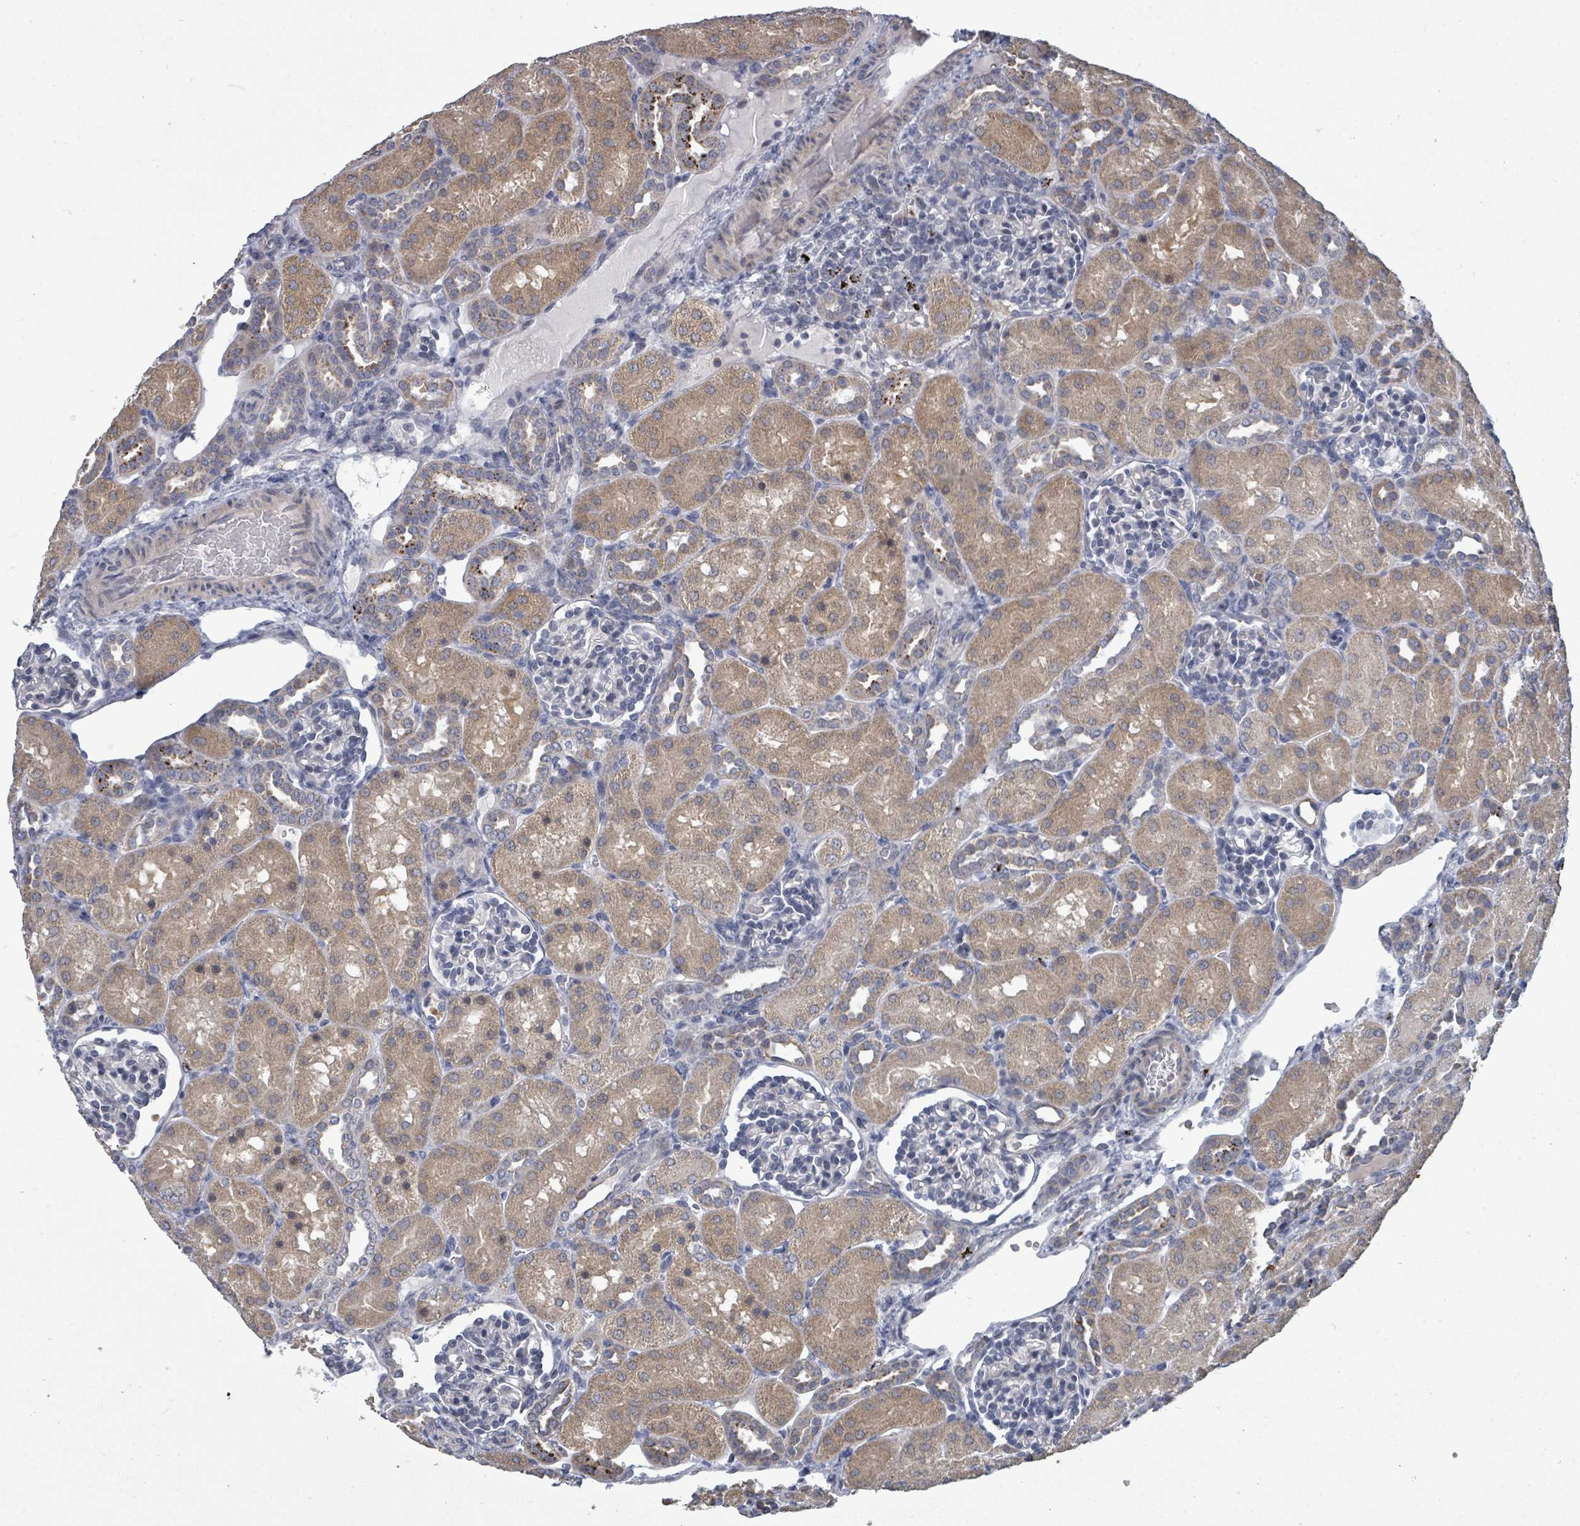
{"staining": {"intensity": "negative", "quantity": "none", "location": "none"}, "tissue": "kidney", "cell_type": "Cells in glomeruli", "image_type": "normal", "snomed": [{"axis": "morphology", "description": "Normal tissue, NOS"}, {"axis": "topography", "description": "Kidney"}], "caption": "Protein analysis of unremarkable kidney exhibits no significant staining in cells in glomeruli.", "gene": "ASB12", "patient": {"sex": "male", "age": 1}}